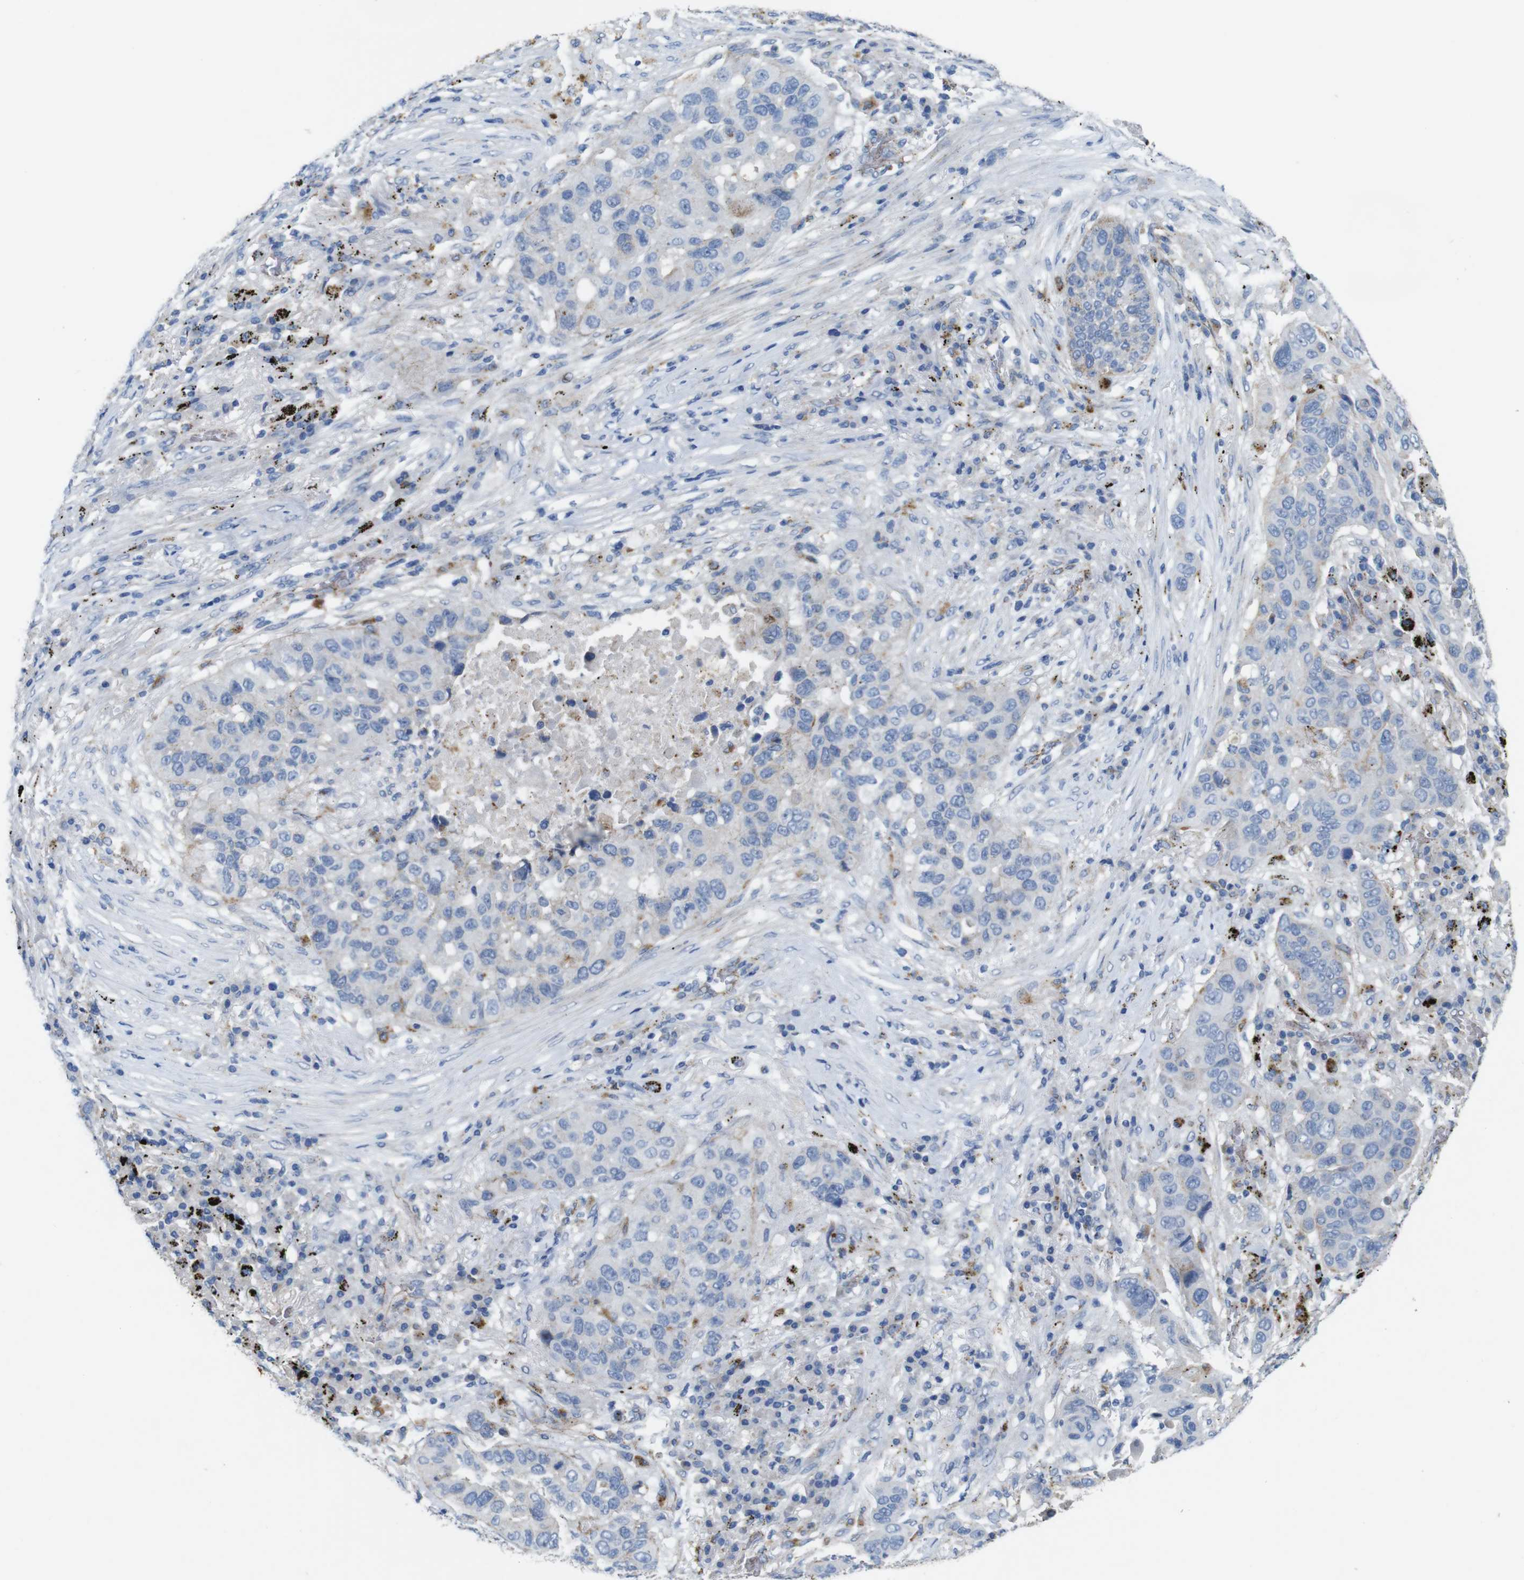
{"staining": {"intensity": "negative", "quantity": "none", "location": "none"}, "tissue": "lung cancer", "cell_type": "Tumor cells", "image_type": "cancer", "snomed": [{"axis": "morphology", "description": "Squamous cell carcinoma, NOS"}, {"axis": "topography", "description": "Lung"}], "caption": "Immunohistochemical staining of lung cancer shows no significant expression in tumor cells.", "gene": "NHLRC3", "patient": {"sex": "male", "age": 57}}